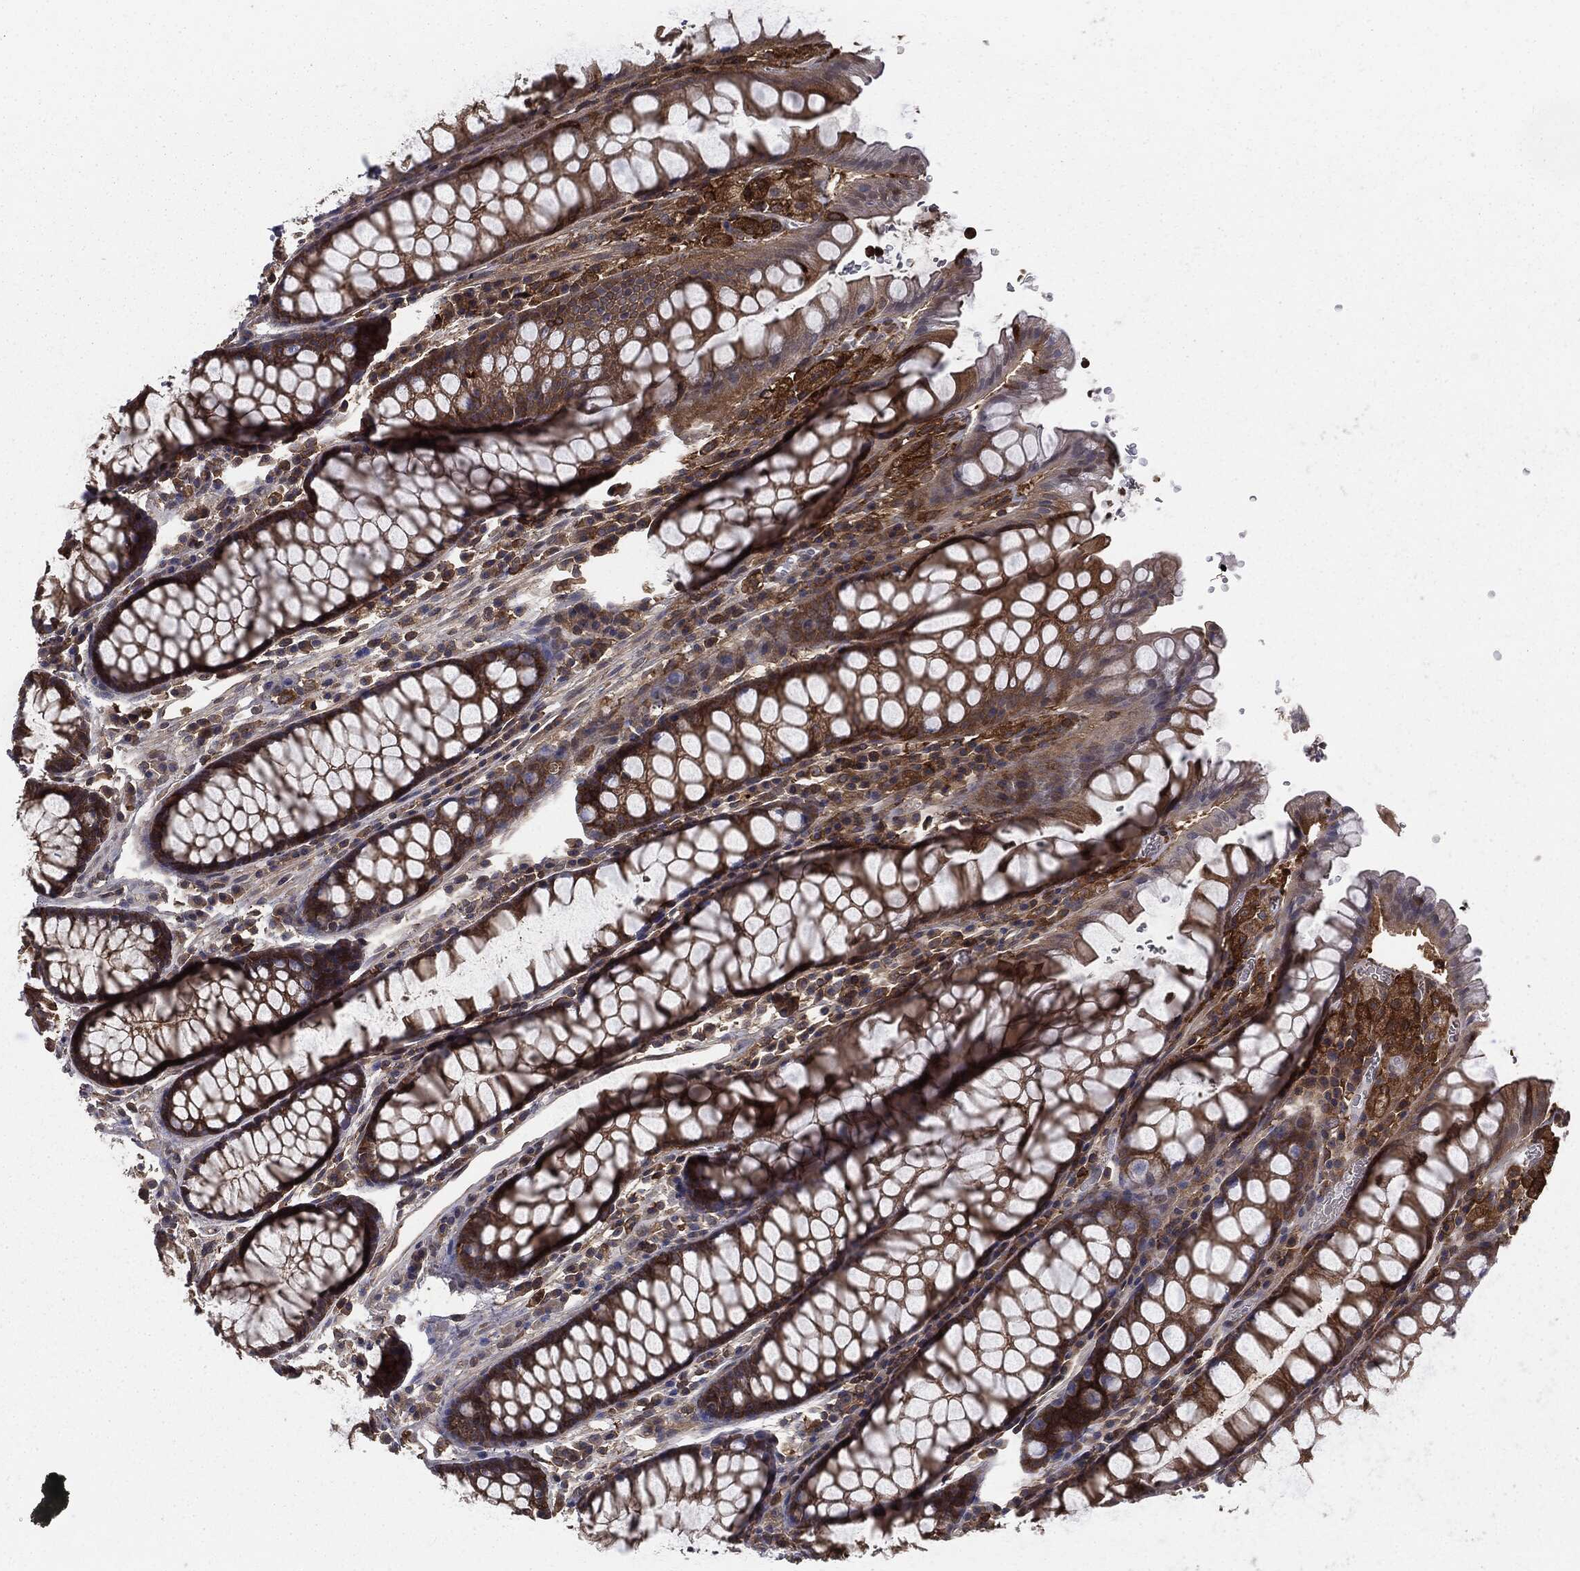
{"staining": {"intensity": "strong", "quantity": ">75%", "location": "cytoplasmic/membranous"}, "tissue": "rectum", "cell_type": "Glandular cells", "image_type": "normal", "snomed": [{"axis": "morphology", "description": "Normal tissue, NOS"}, {"axis": "topography", "description": "Rectum"}], "caption": "High-magnification brightfield microscopy of unremarkable rectum stained with DAB (3,3'-diaminobenzidine) (brown) and counterstained with hematoxylin (blue). glandular cells exhibit strong cytoplasmic/membranous positivity is identified in approximately>75% of cells. (Stains: DAB (3,3'-diaminobenzidine) in brown, nuclei in blue, Microscopy: brightfield microscopy at high magnification).", "gene": "GNB5", "patient": {"sex": "female", "age": 68}}